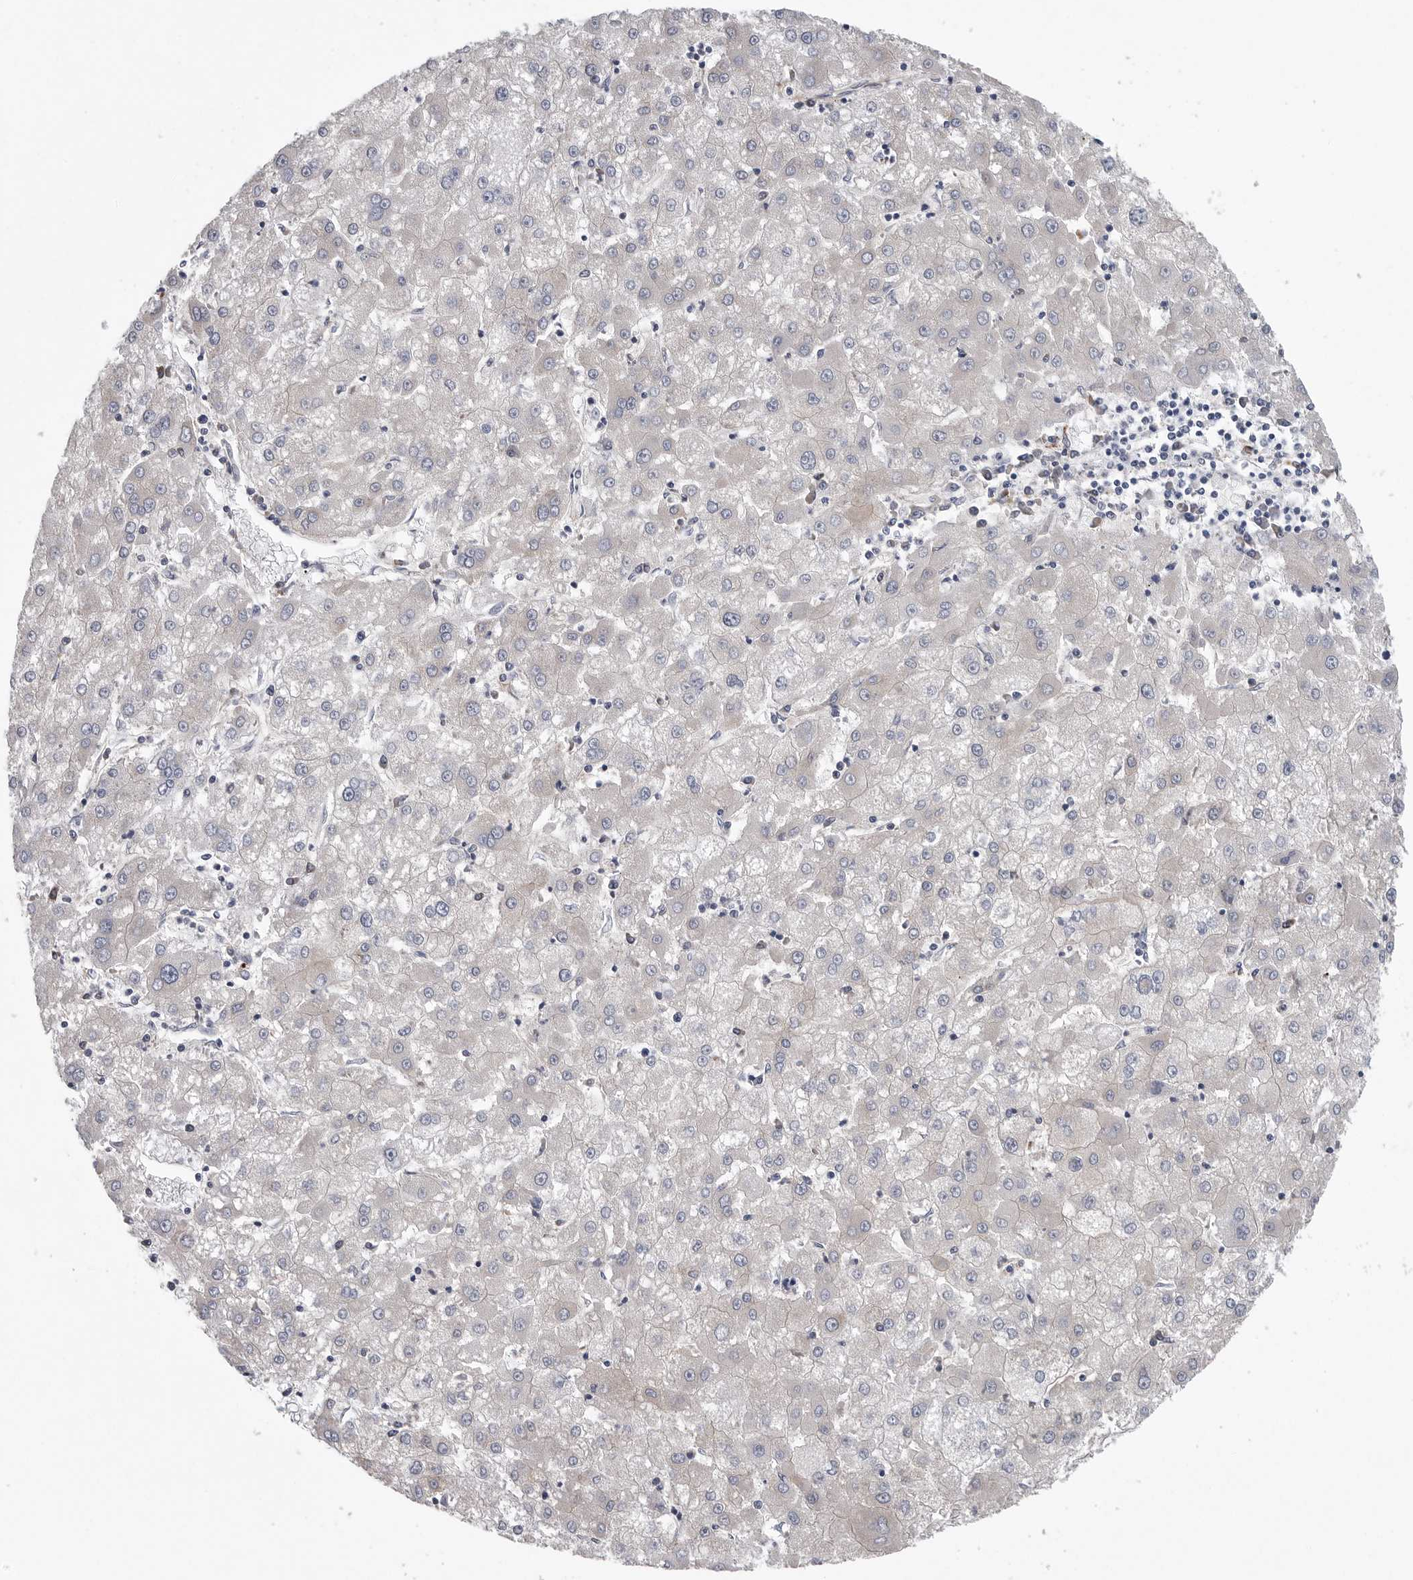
{"staining": {"intensity": "negative", "quantity": "none", "location": "none"}, "tissue": "liver cancer", "cell_type": "Tumor cells", "image_type": "cancer", "snomed": [{"axis": "morphology", "description": "Carcinoma, Hepatocellular, NOS"}, {"axis": "topography", "description": "Liver"}], "caption": "DAB immunohistochemical staining of human liver cancer (hepatocellular carcinoma) demonstrates no significant positivity in tumor cells. (DAB (3,3'-diaminobenzidine) immunohistochemistry (IHC), high magnification).", "gene": "OXR1", "patient": {"sex": "male", "age": 72}}